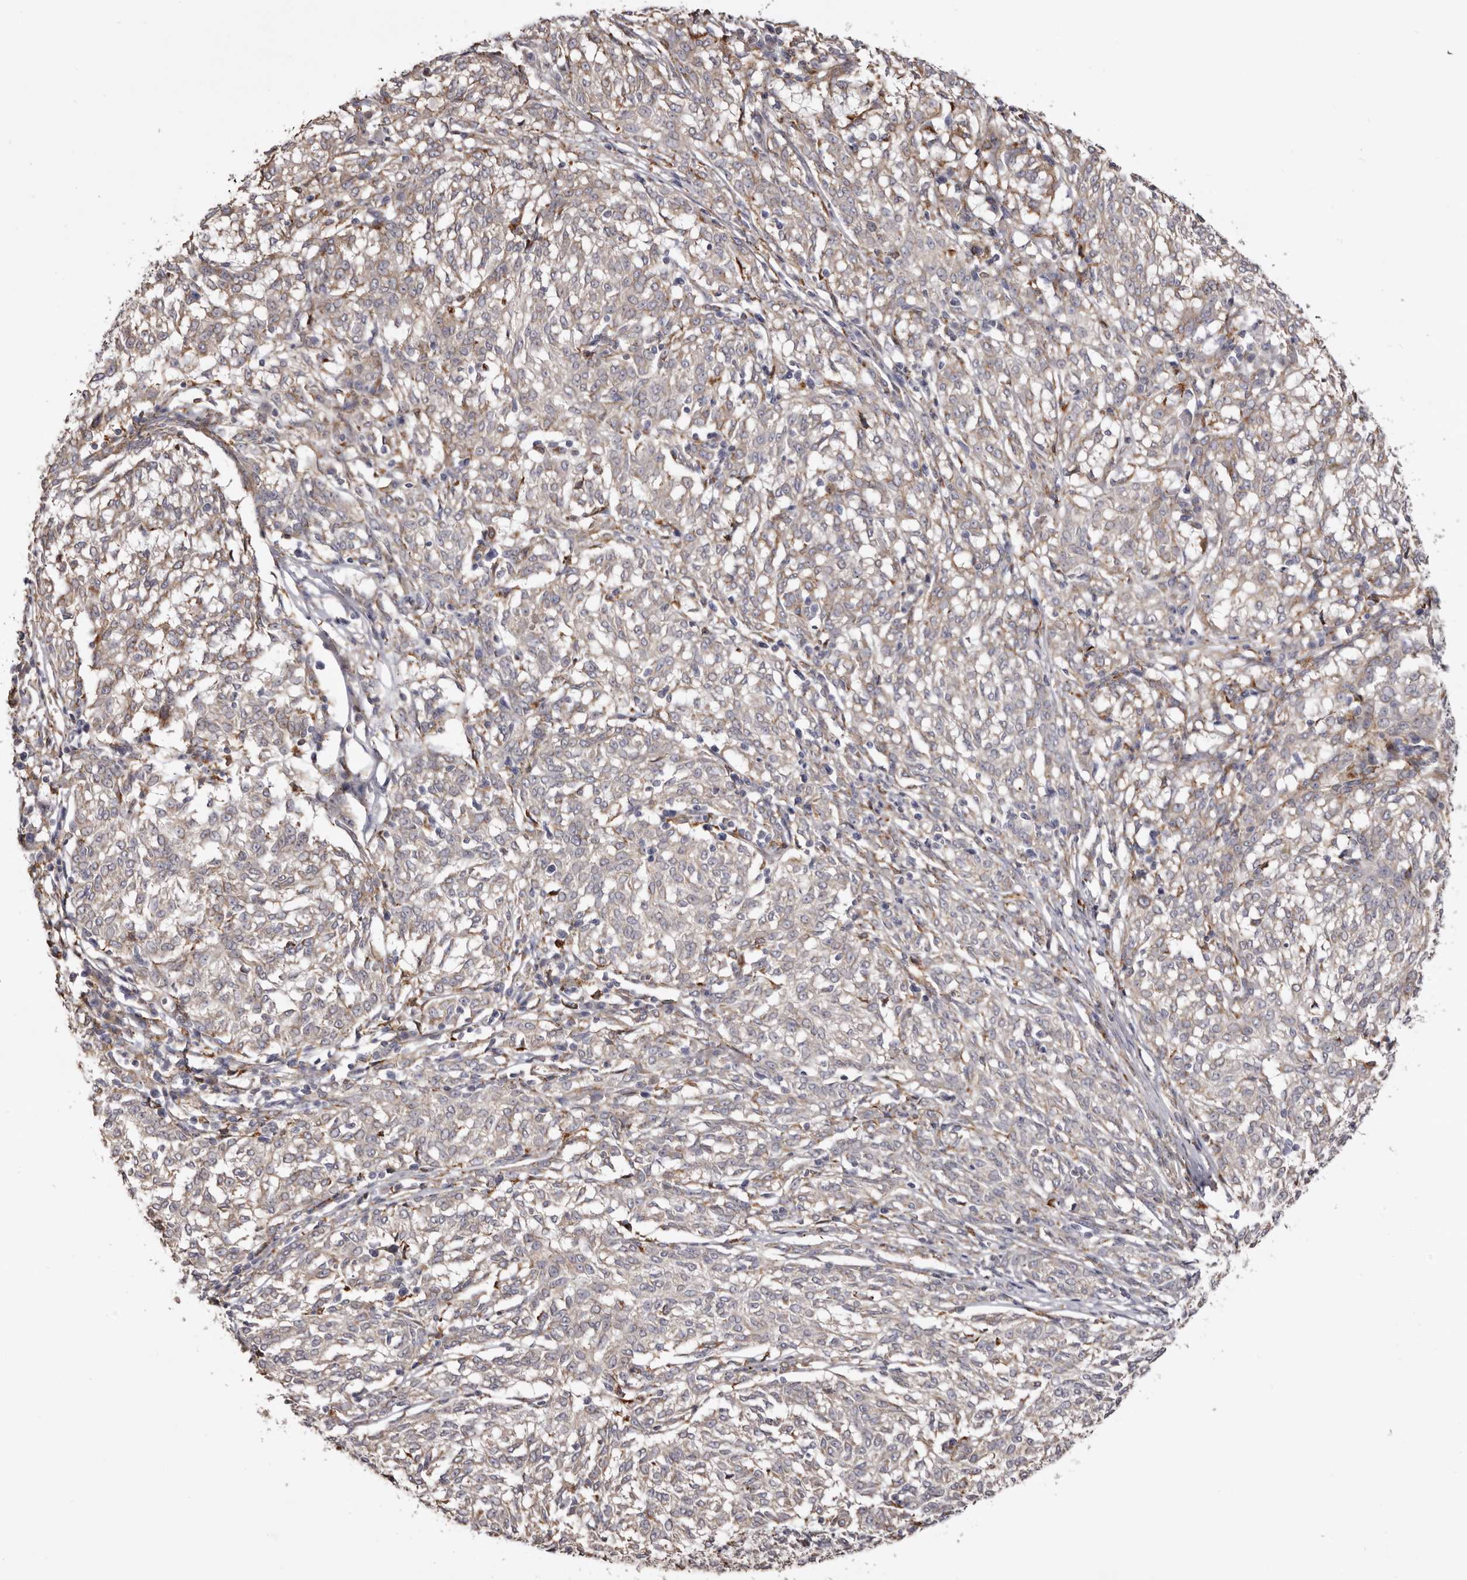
{"staining": {"intensity": "negative", "quantity": "none", "location": "none"}, "tissue": "melanoma", "cell_type": "Tumor cells", "image_type": "cancer", "snomed": [{"axis": "morphology", "description": "Malignant melanoma, NOS"}, {"axis": "topography", "description": "Skin"}], "caption": "Histopathology image shows no protein positivity in tumor cells of melanoma tissue.", "gene": "PIGX", "patient": {"sex": "female", "age": 72}}